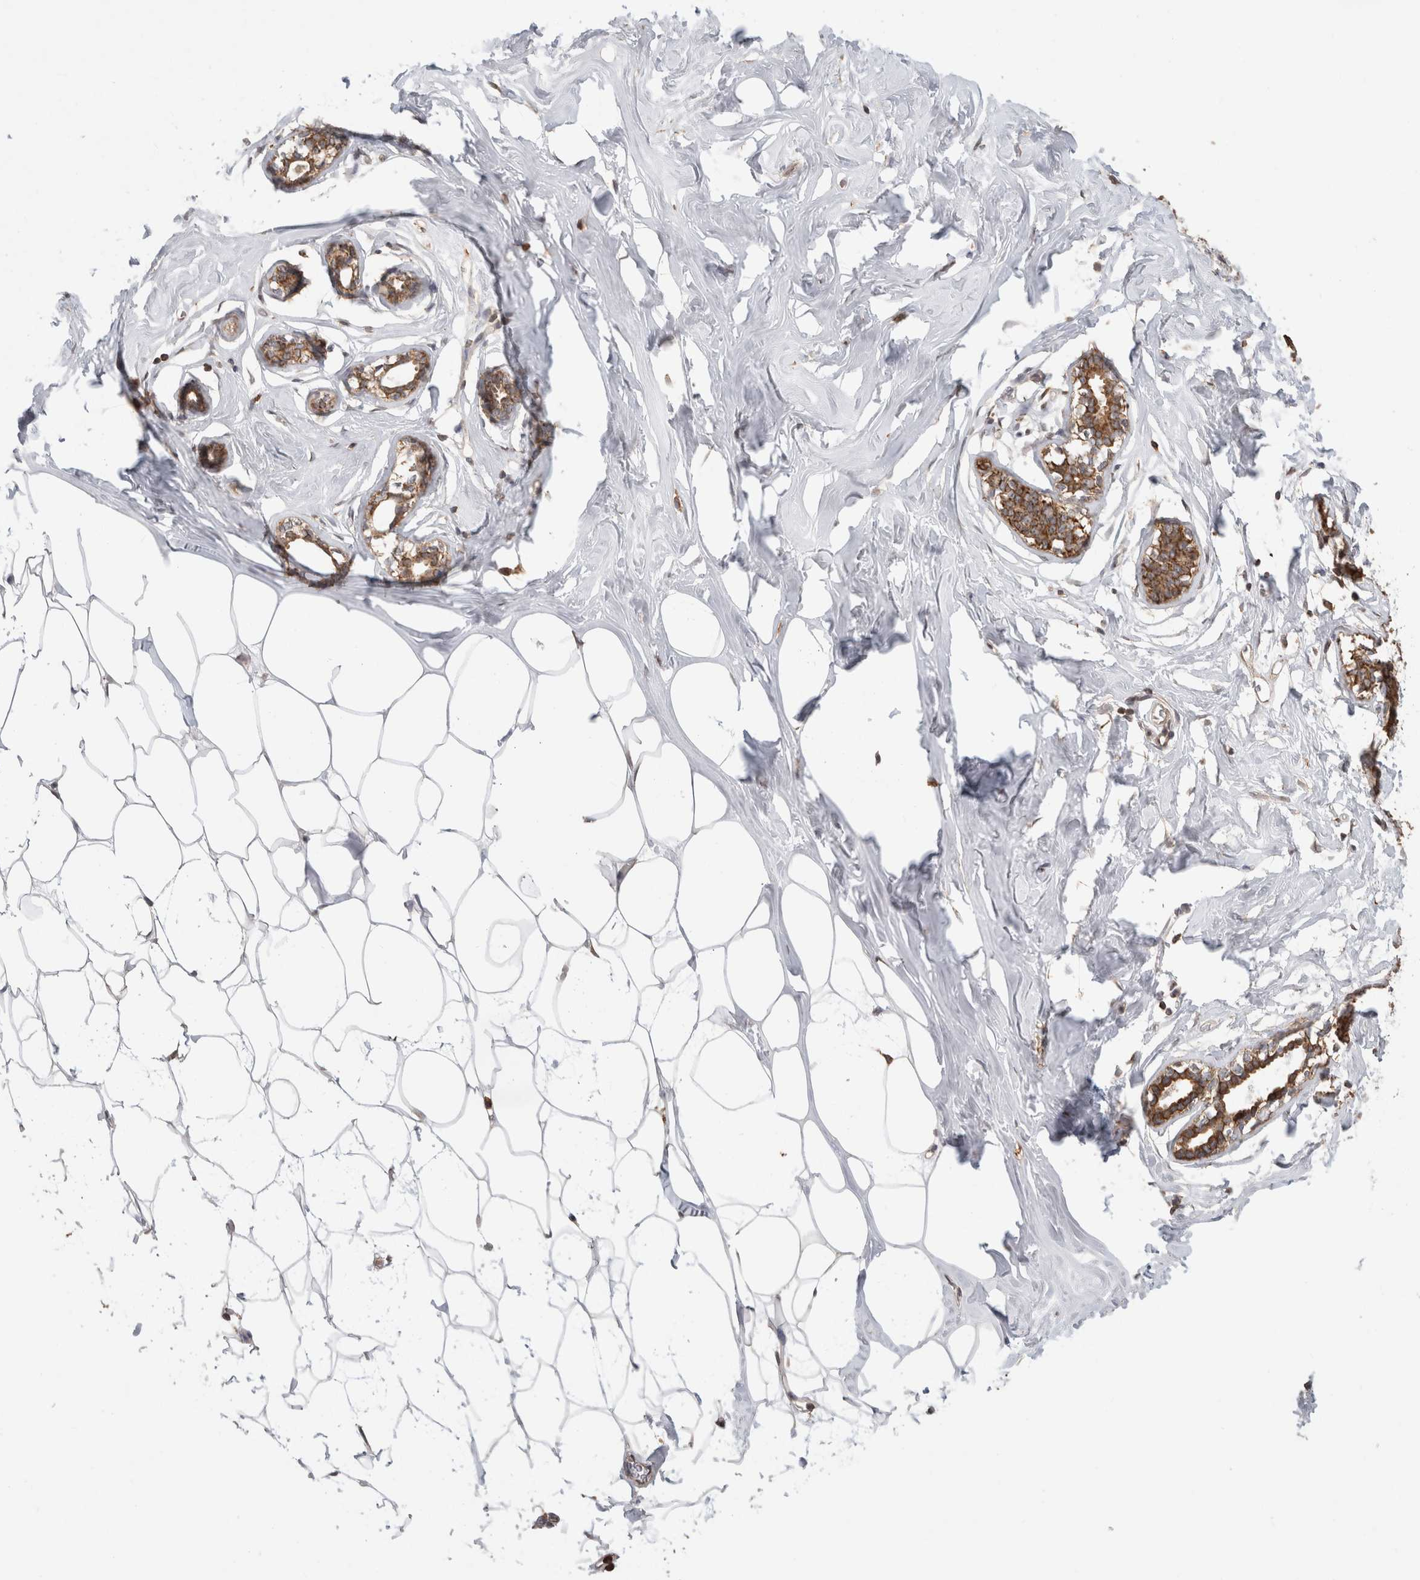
{"staining": {"intensity": "moderate", "quantity": "25%-75%", "location": "cytoplasmic/membranous"}, "tissue": "adipose tissue", "cell_type": "Adipocytes", "image_type": "normal", "snomed": [{"axis": "morphology", "description": "Normal tissue, NOS"}, {"axis": "morphology", "description": "Fibrosis, NOS"}, {"axis": "topography", "description": "Breast"}, {"axis": "topography", "description": "Adipose tissue"}], "caption": "IHC of normal adipose tissue shows medium levels of moderate cytoplasmic/membranous staining in about 25%-75% of adipocytes. (Stains: DAB in brown, nuclei in blue, Microscopy: brightfield microscopy at high magnification).", "gene": "IMMP2L", "patient": {"sex": "female", "age": 39}}